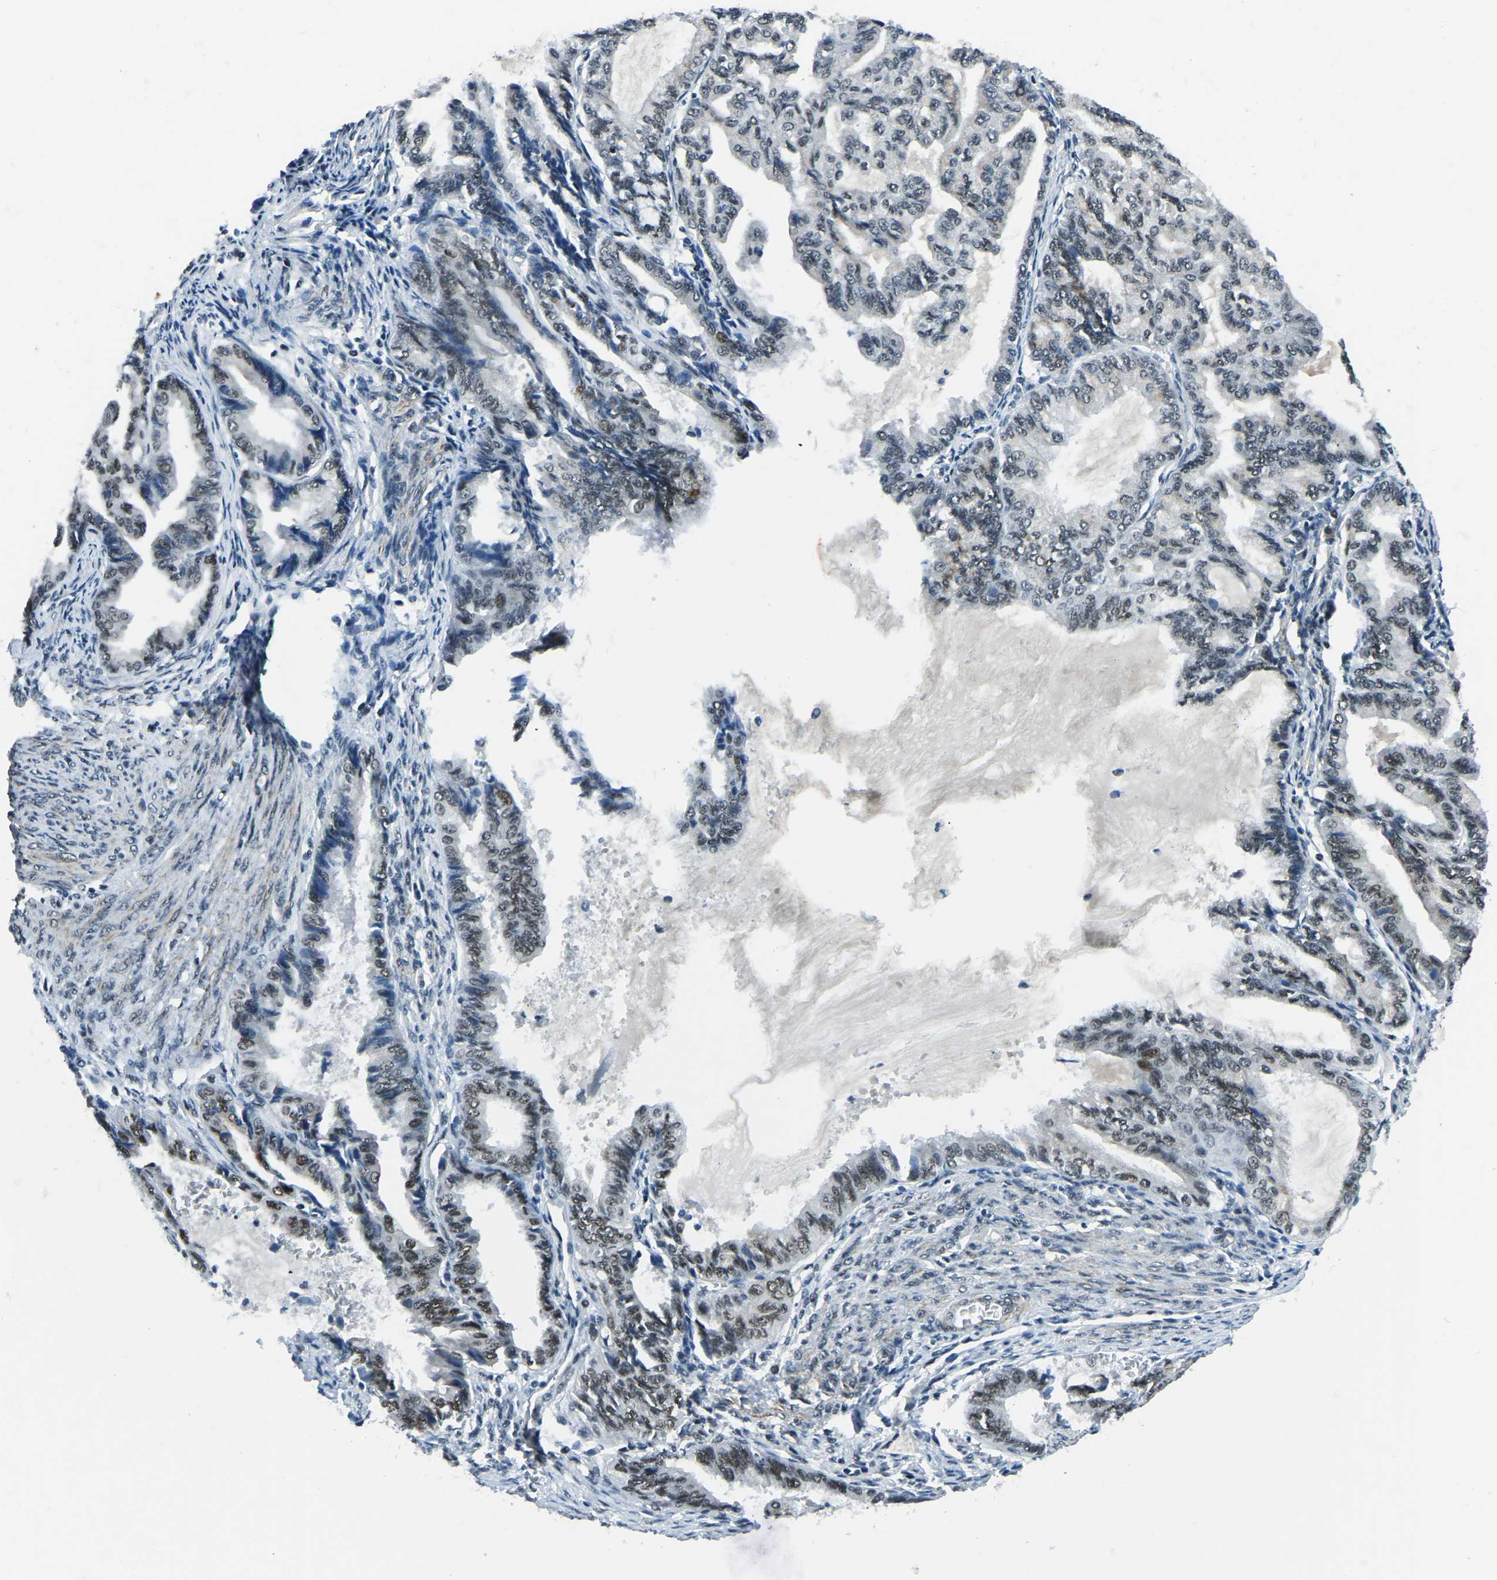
{"staining": {"intensity": "weak", "quantity": ">75%", "location": "nuclear"}, "tissue": "endometrial cancer", "cell_type": "Tumor cells", "image_type": "cancer", "snomed": [{"axis": "morphology", "description": "Adenocarcinoma, NOS"}, {"axis": "topography", "description": "Endometrium"}], "caption": "Tumor cells reveal low levels of weak nuclear expression in about >75% of cells in human endometrial cancer. The staining was performed using DAB to visualize the protein expression in brown, while the nuclei were stained in blue with hematoxylin (Magnification: 20x).", "gene": "PRCC", "patient": {"sex": "female", "age": 86}}